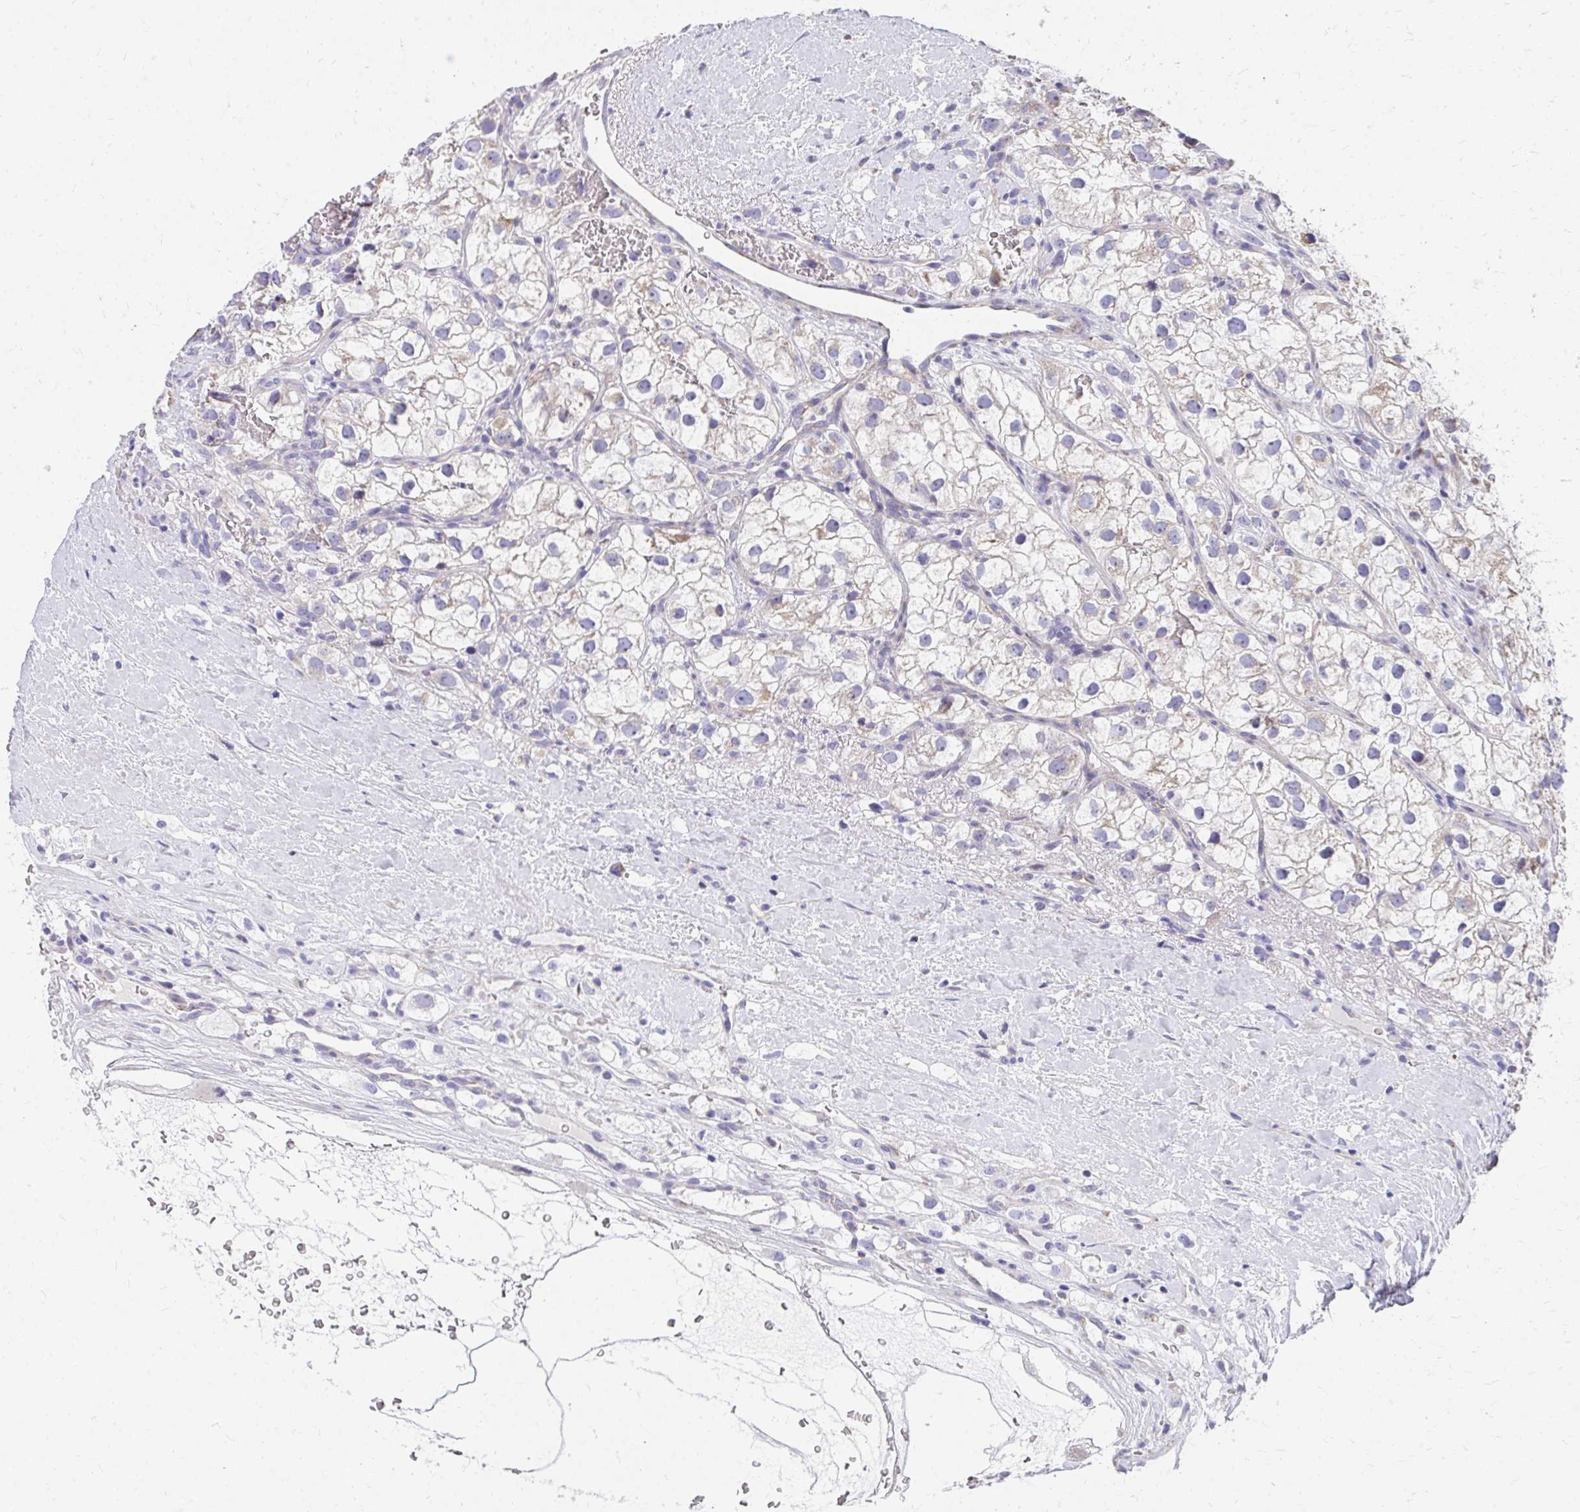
{"staining": {"intensity": "weak", "quantity": "25%-75%", "location": "cytoplasmic/membranous"}, "tissue": "renal cancer", "cell_type": "Tumor cells", "image_type": "cancer", "snomed": [{"axis": "morphology", "description": "Adenocarcinoma, NOS"}, {"axis": "topography", "description": "Kidney"}], "caption": "Immunohistochemistry staining of renal cancer (adenocarcinoma), which exhibits low levels of weak cytoplasmic/membranous positivity in about 25%-75% of tumor cells indicating weak cytoplasmic/membranous protein staining. The staining was performed using DAB (brown) for protein detection and nuclei were counterstained in hematoxylin (blue).", "gene": "IL37", "patient": {"sex": "male", "age": 59}}